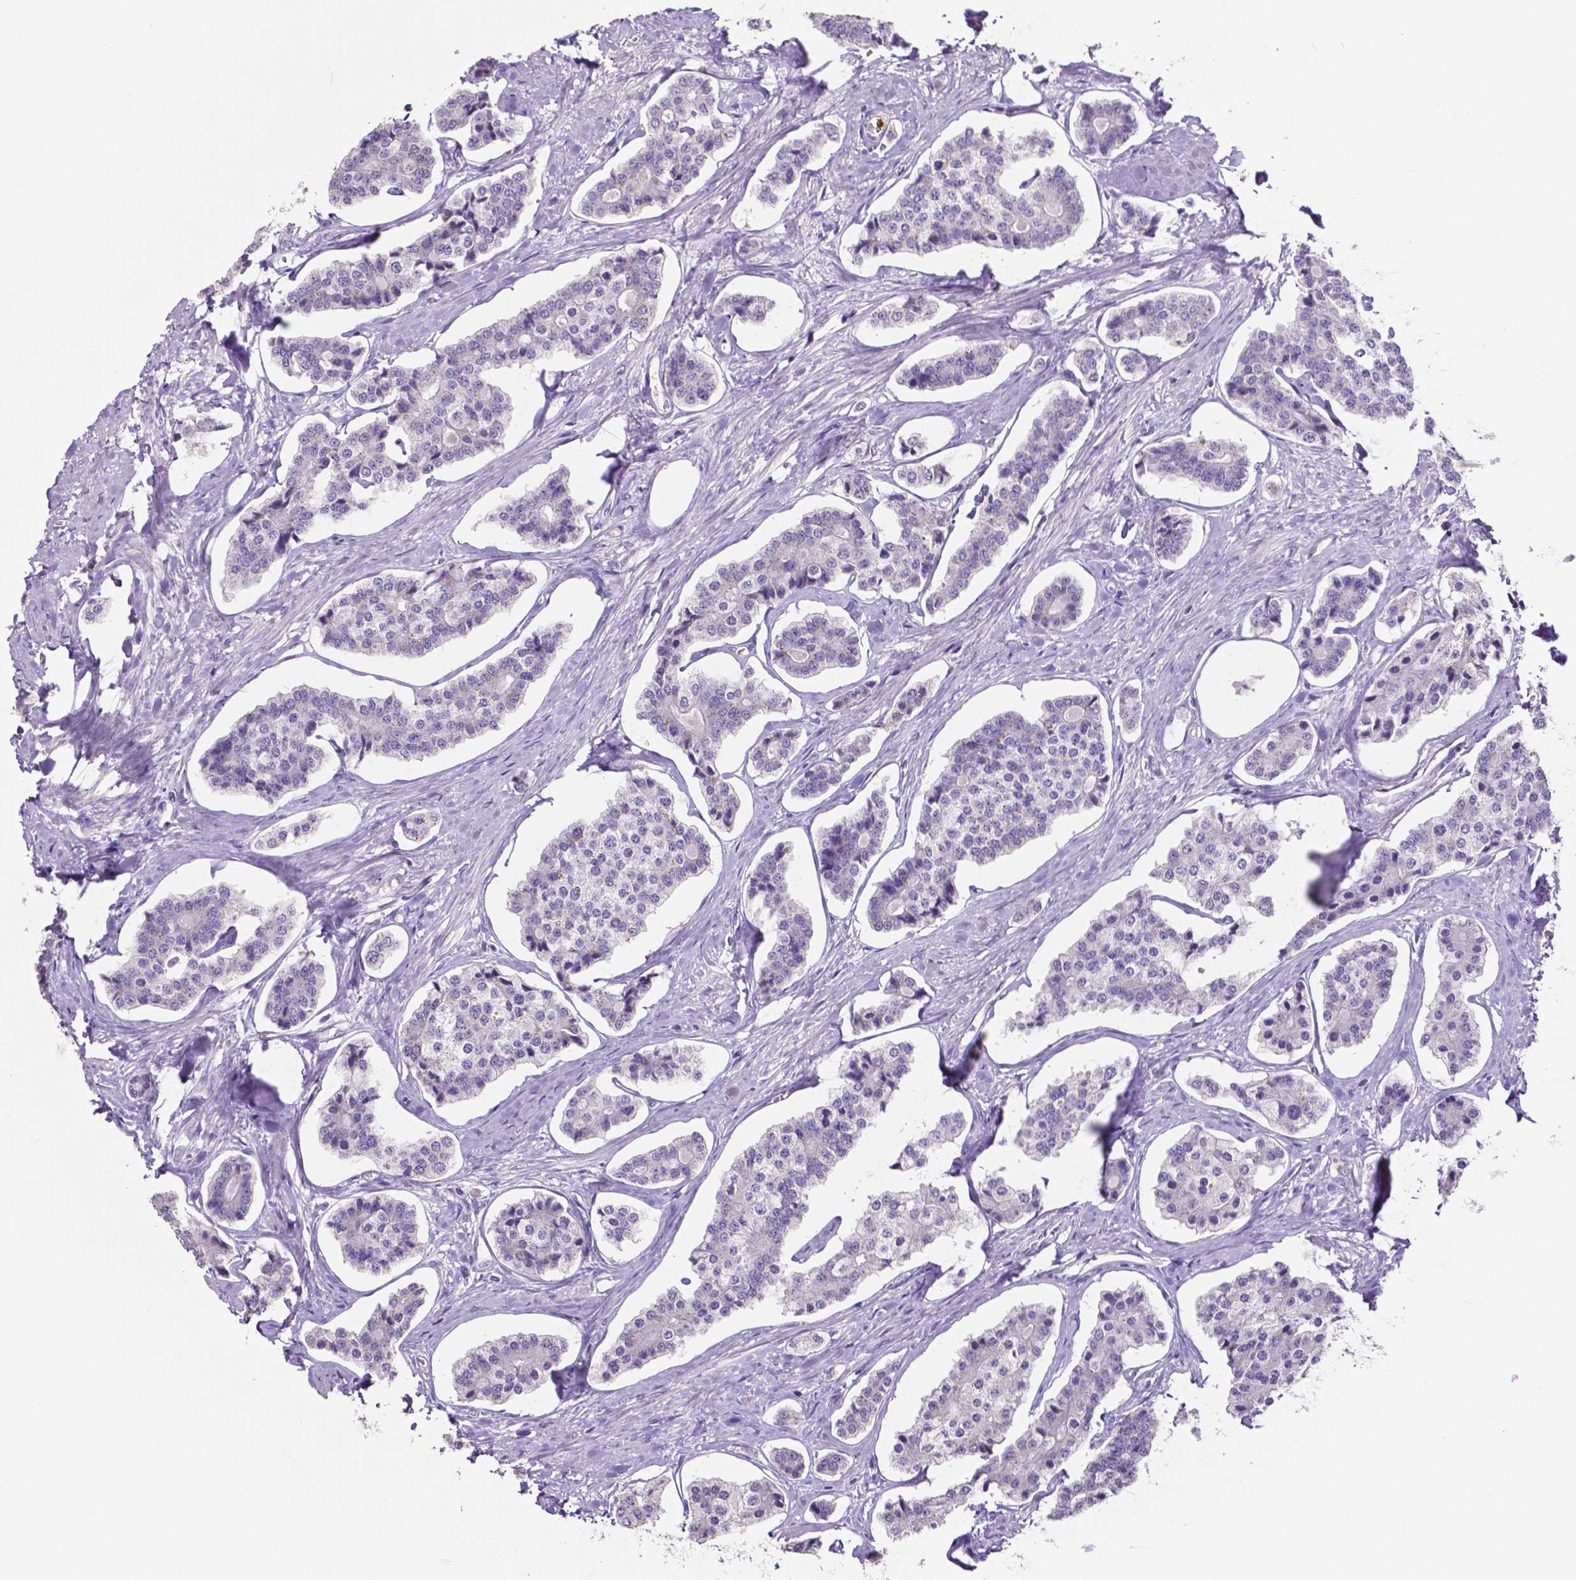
{"staining": {"intensity": "negative", "quantity": "none", "location": "none"}, "tissue": "carcinoid", "cell_type": "Tumor cells", "image_type": "cancer", "snomed": [{"axis": "morphology", "description": "Carcinoid, malignant, NOS"}, {"axis": "topography", "description": "Small intestine"}], "caption": "Immunohistochemistry of human carcinoid demonstrates no positivity in tumor cells.", "gene": "MMP9", "patient": {"sex": "female", "age": 65}}